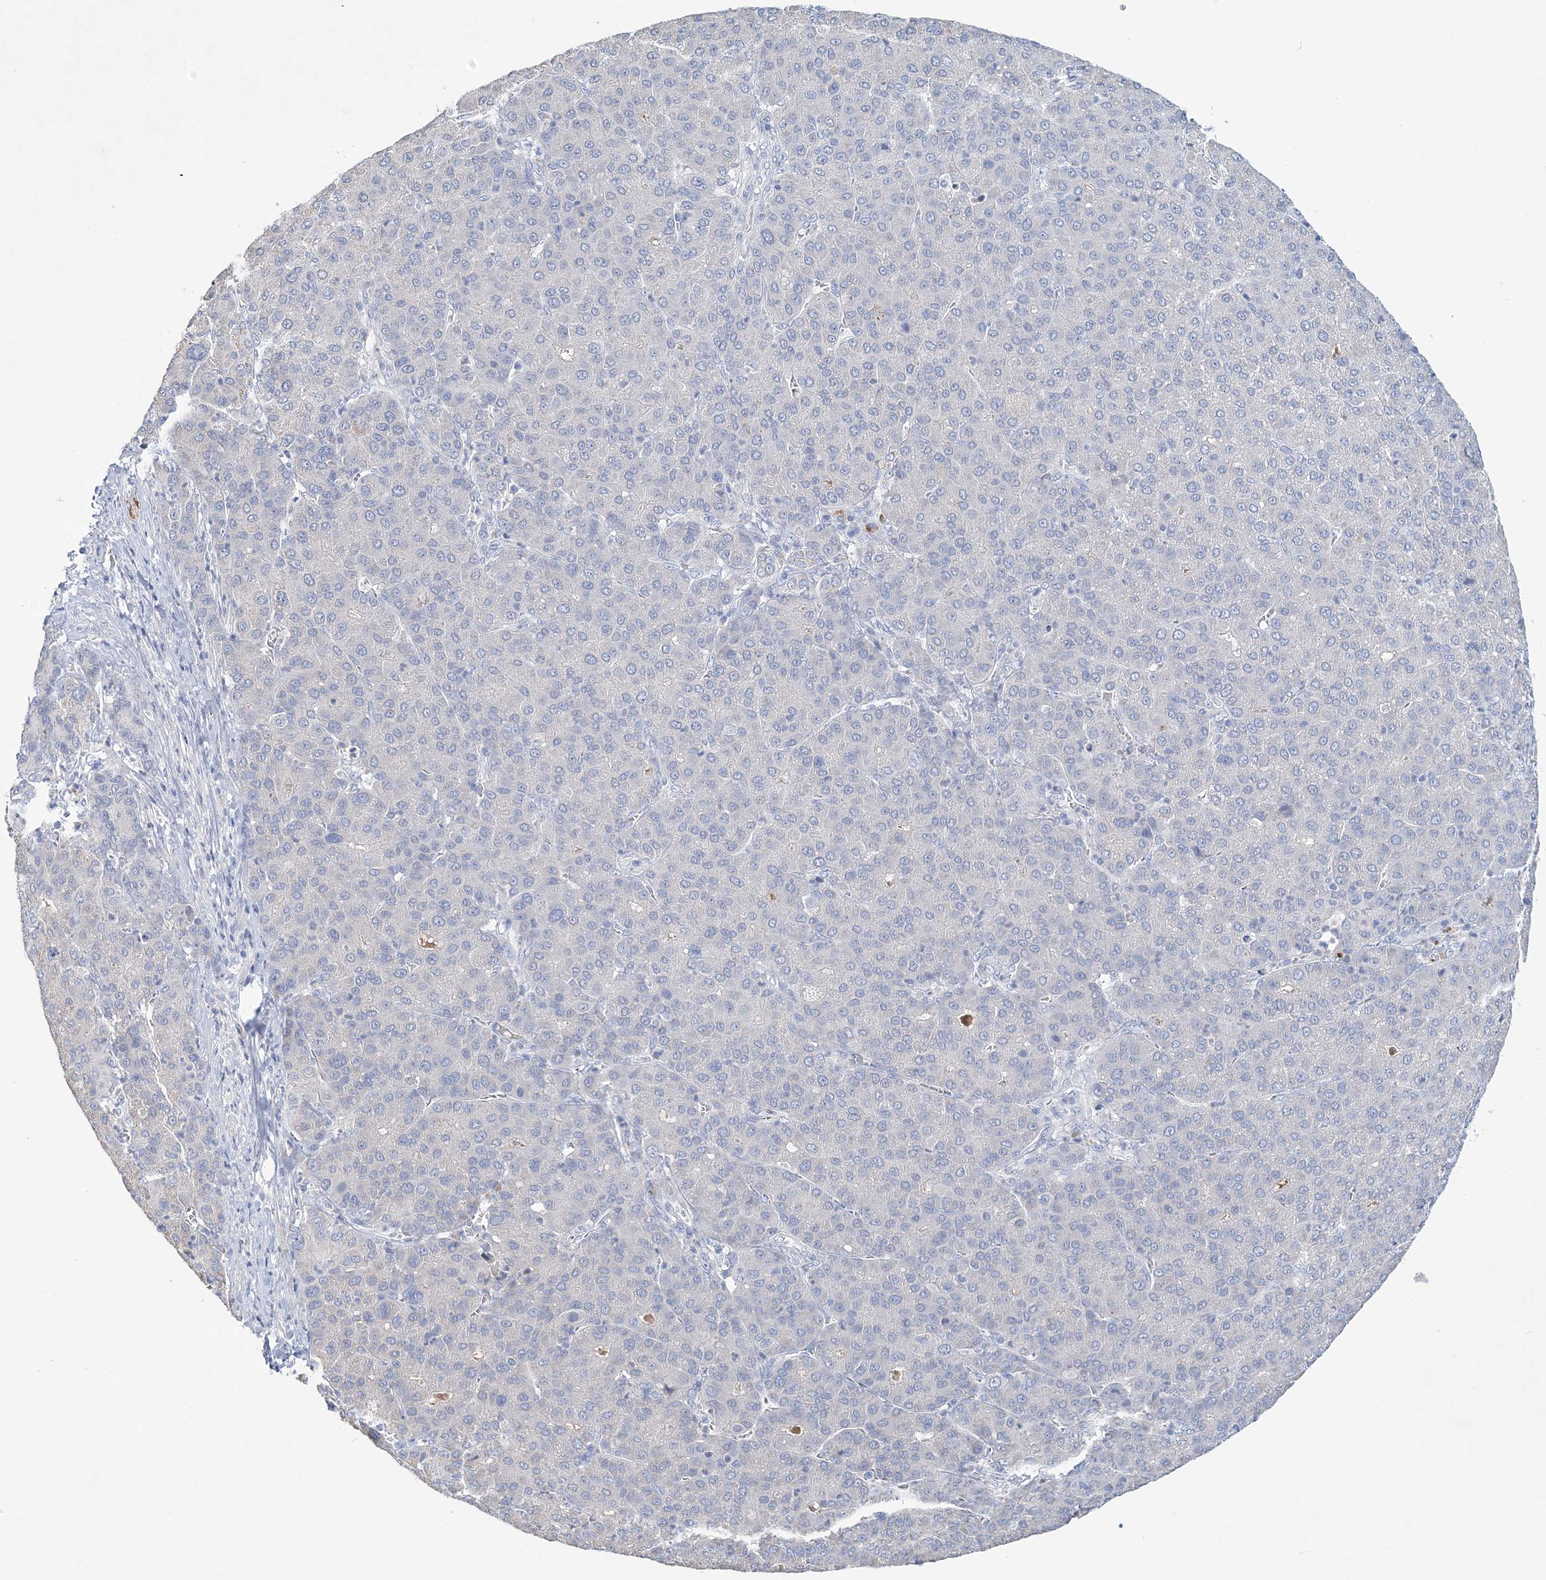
{"staining": {"intensity": "negative", "quantity": "none", "location": "none"}, "tissue": "liver cancer", "cell_type": "Tumor cells", "image_type": "cancer", "snomed": [{"axis": "morphology", "description": "Carcinoma, Hepatocellular, NOS"}, {"axis": "topography", "description": "Liver"}], "caption": "This is an immunohistochemistry image of human liver cancer (hepatocellular carcinoma). There is no expression in tumor cells.", "gene": "LRRIQ4", "patient": {"sex": "male", "age": 65}}